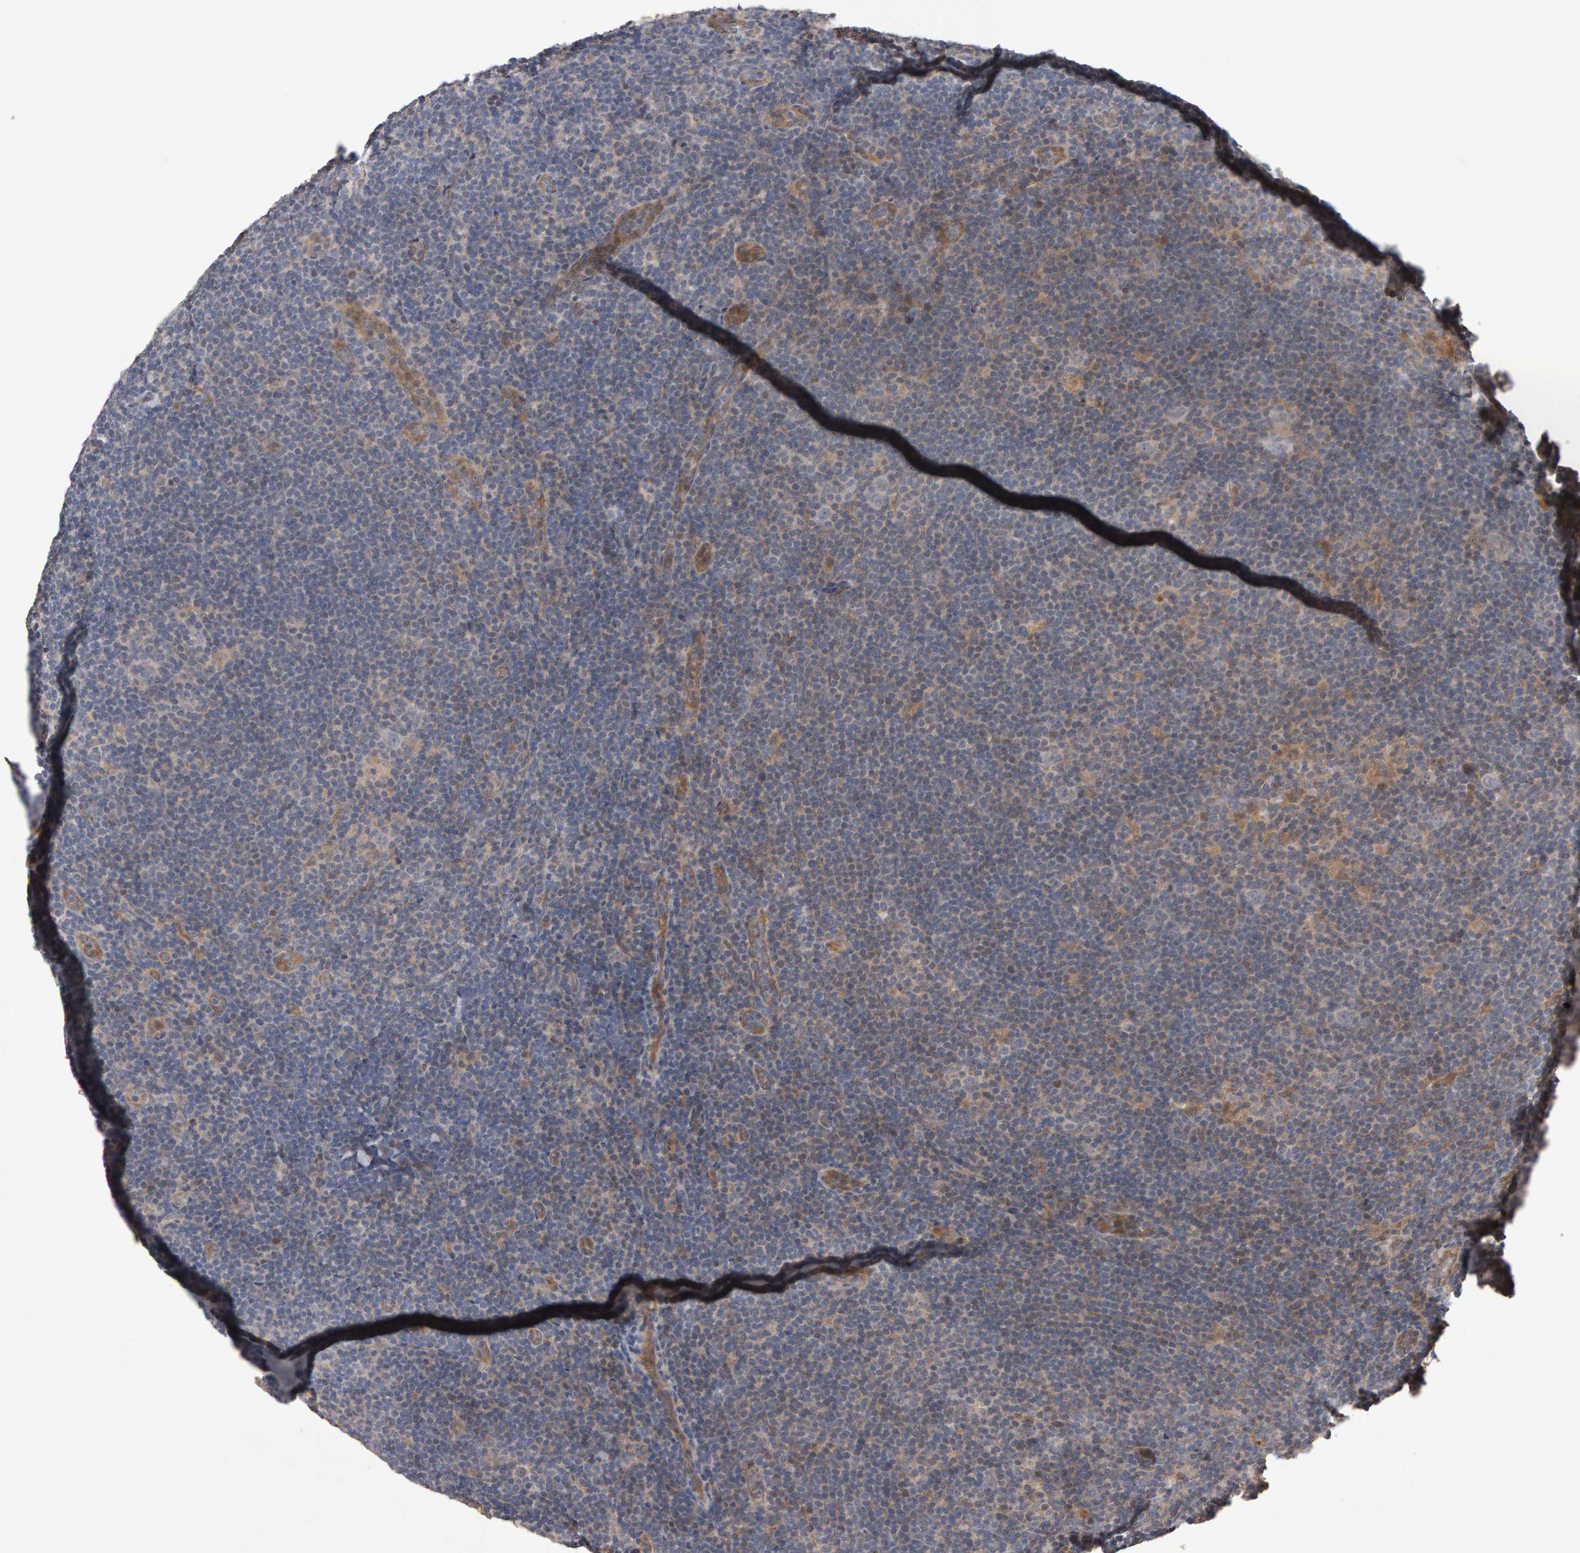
{"staining": {"intensity": "negative", "quantity": "none", "location": "none"}, "tissue": "lymphoma", "cell_type": "Tumor cells", "image_type": "cancer", "snomed": [{"axis": "morphology", "description": "Hodgkin's disease, NOS"}, {"axis": "topography", "description": "Lymph node"}], "caption": "Human lymphoma stained for a protein using immunohistochemistry (IHC) displays no positivity in tumor cells.", "gene": "COASY", "patient": {"sex": "female", "age": 57}}